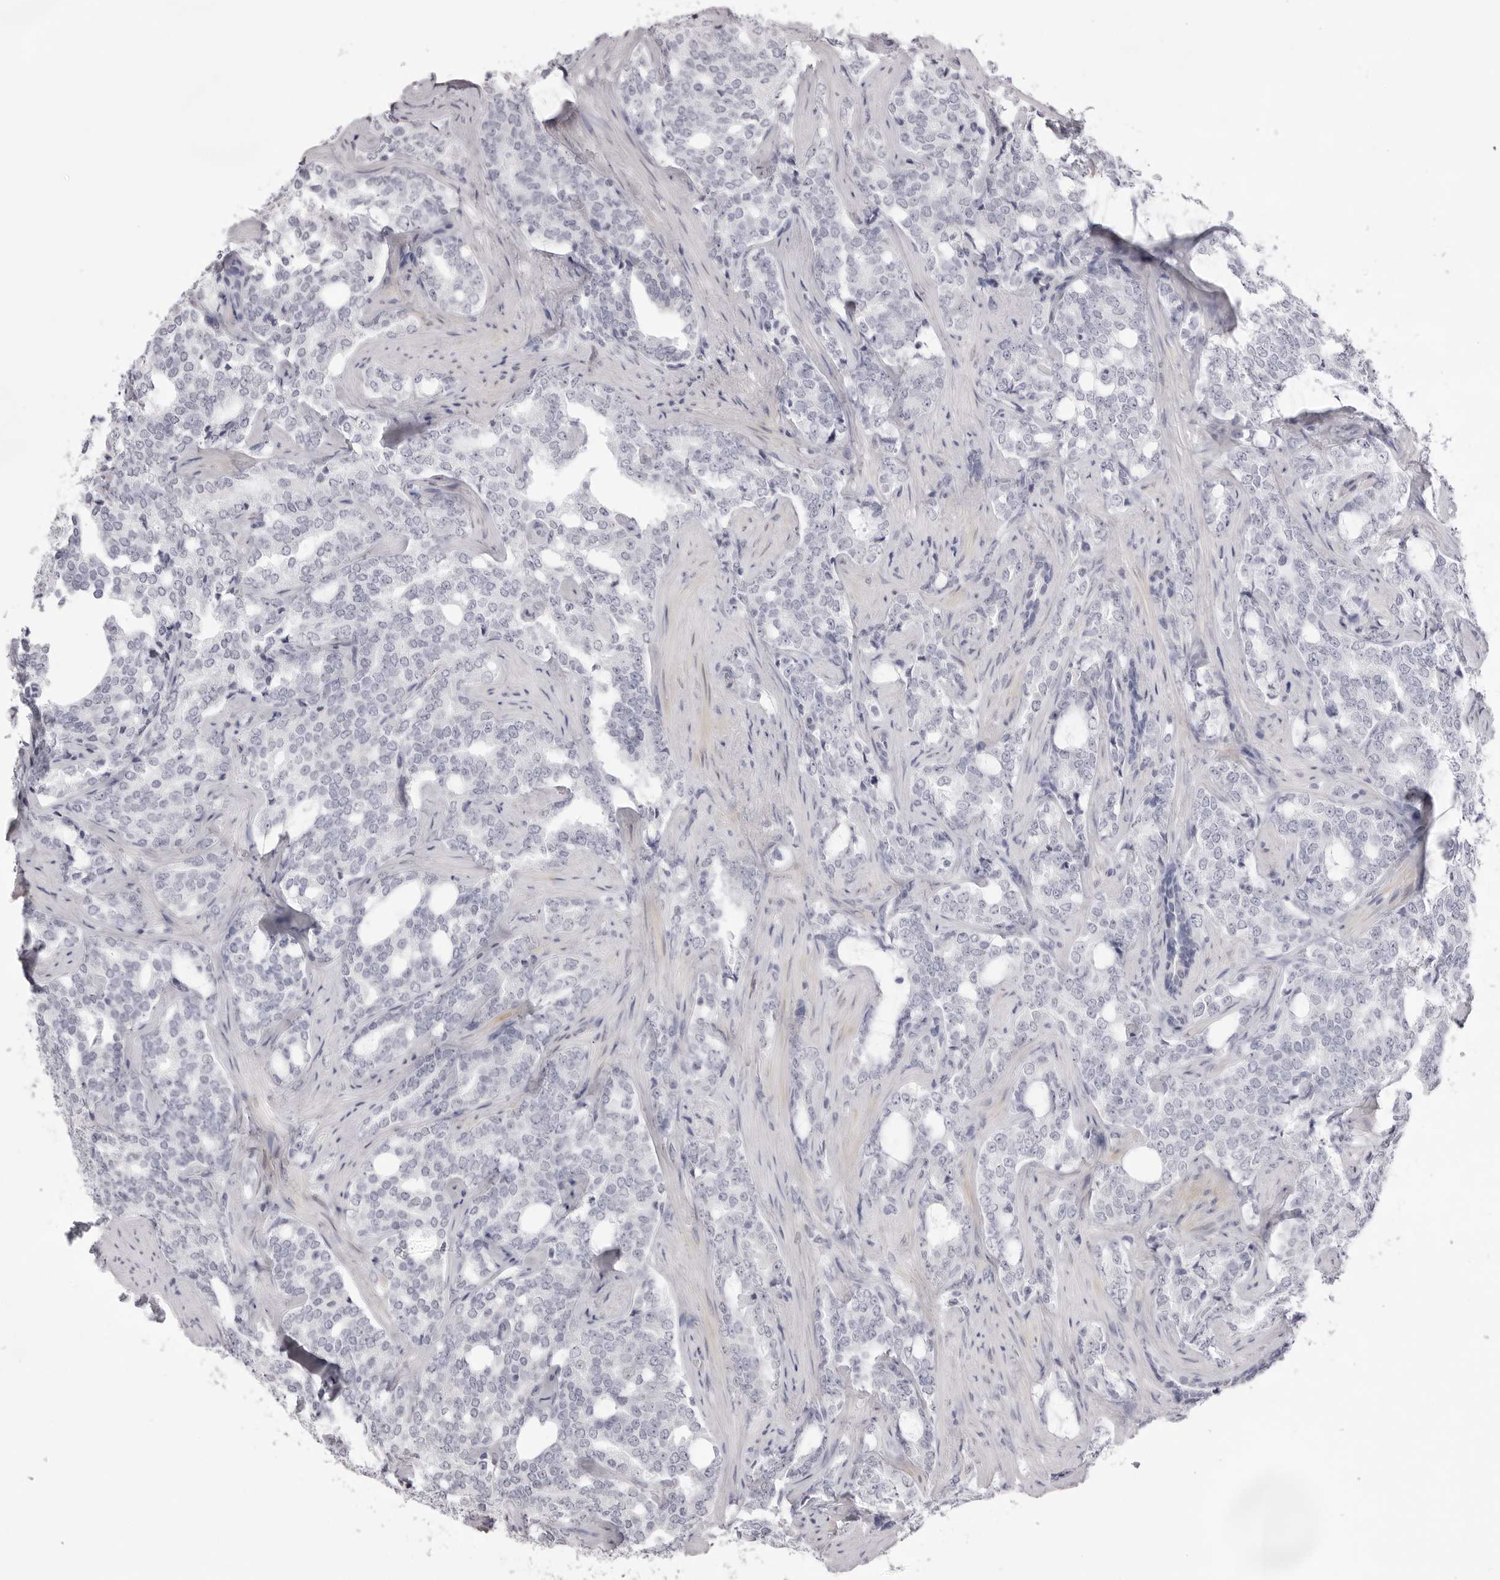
{"staining": {"intensity": "negative", "quantity": "none", "location": "none"}, "tissue": "prostate cancer", "cell_type": "Tumor cells", "image_type": "cancer", "snomed": [{"axis": "morphology", "description": "Adenocarcinoma, High grade"}, {"axis": "topography", "description": "Prostate"}], "caption": "The photomicrograph demonstrates no significant staining in tumor cells of prostate cancer.", "gene": "SPTA1", "patient": {"sex": "male", "age": 64}}